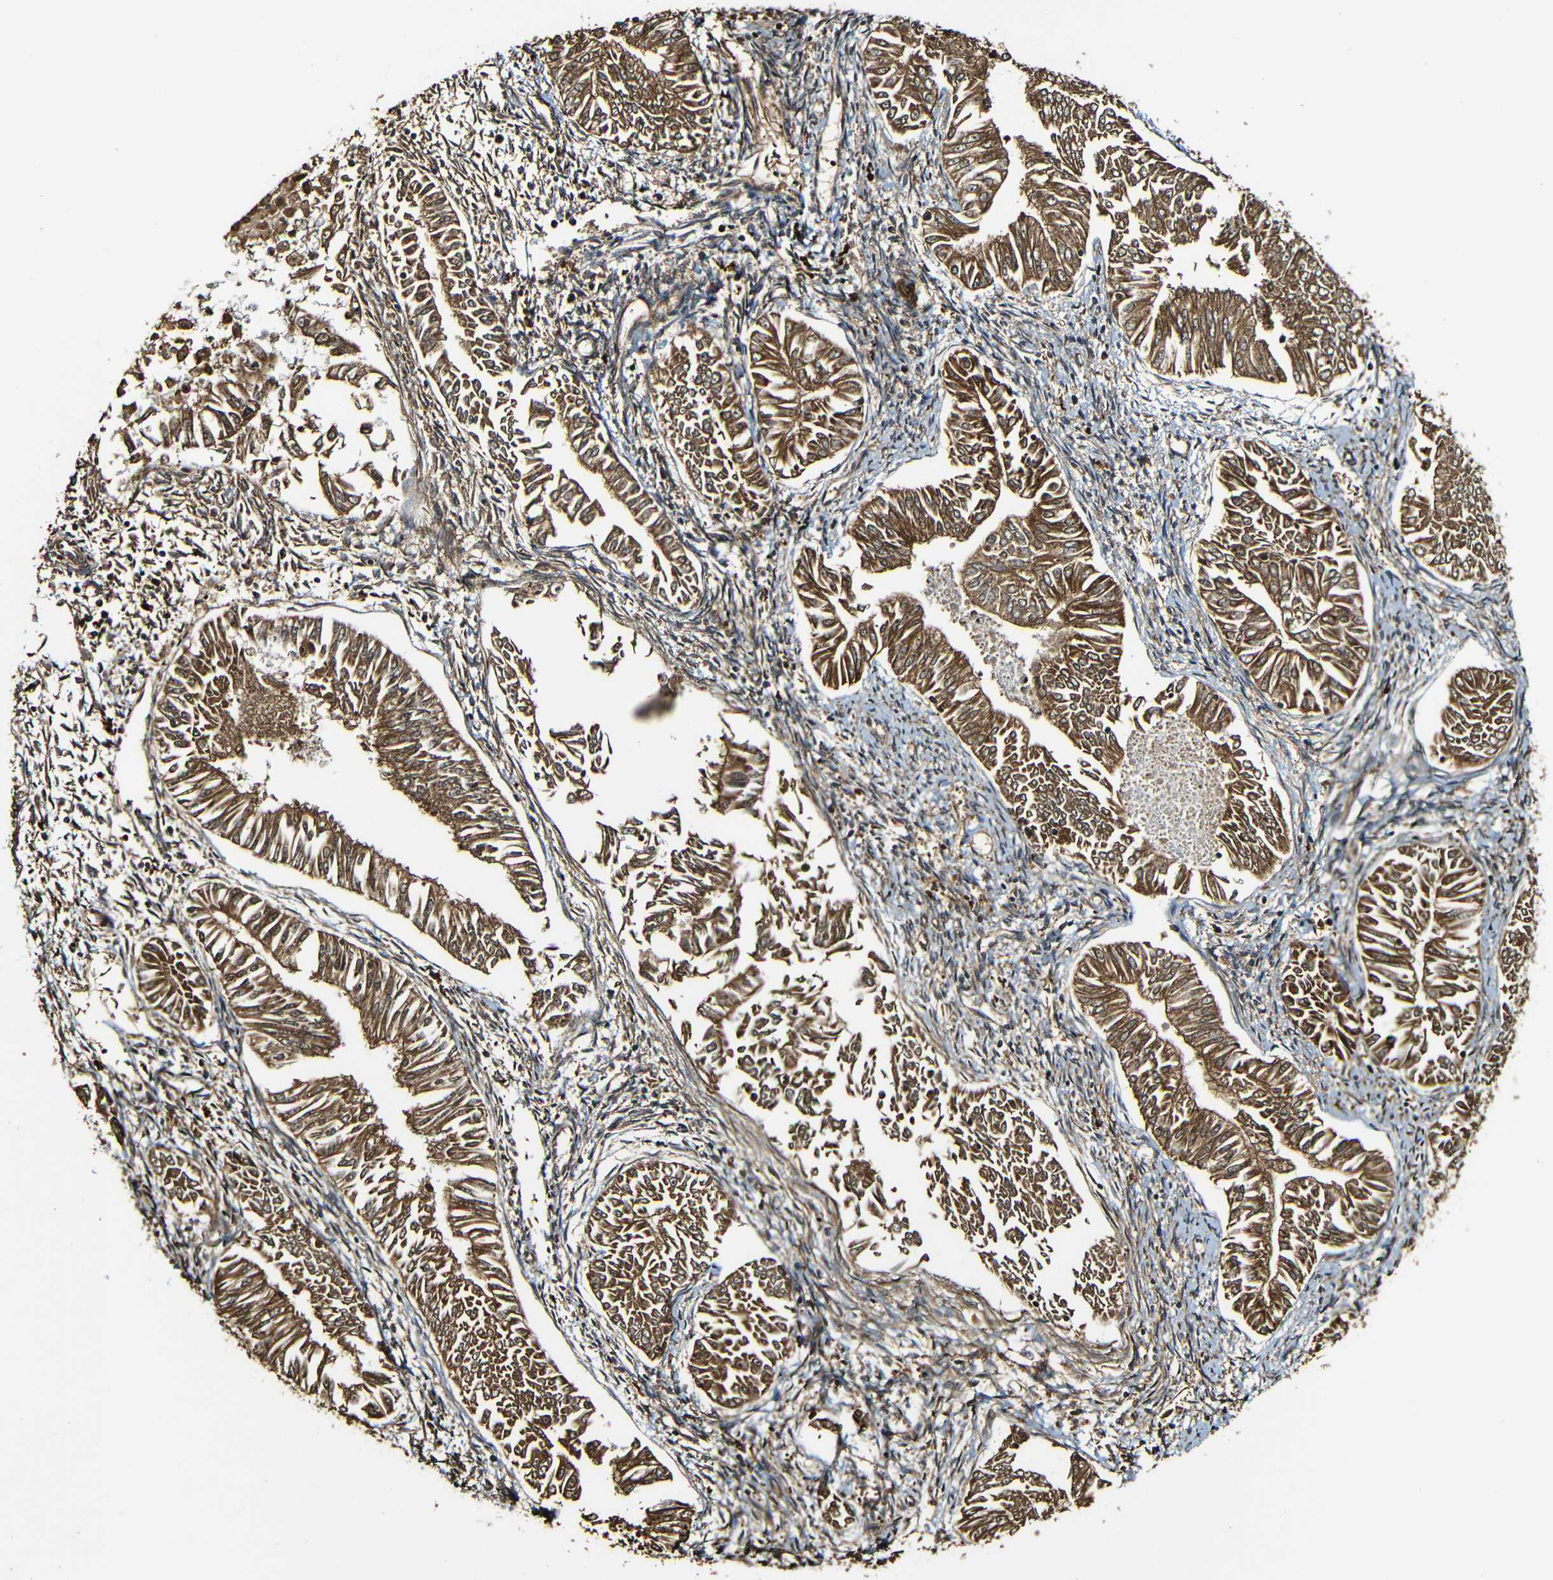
{"staining": {"intensity": "moderate", "quantity": ">75%", "location": "cytoplasmic/membranous"}, "tissue": "endometrial cancer", "cell_type": "Tumor cells", "image_type": "cancer", "snomed": [{"axis": "morphology", "description": "Adenocarcinoma, NOS"}, {"axis": "topography", "description": "Endometrium"}], "caption": "DAB immunohistochemical staining of adenocarcinoma (endometrial) displays moderate cytoplasmic/membranous protein positivity in approximately >75% of tumor cells.", "gene": "CASP8", "patient": {"sex": "female", "age": 53}}